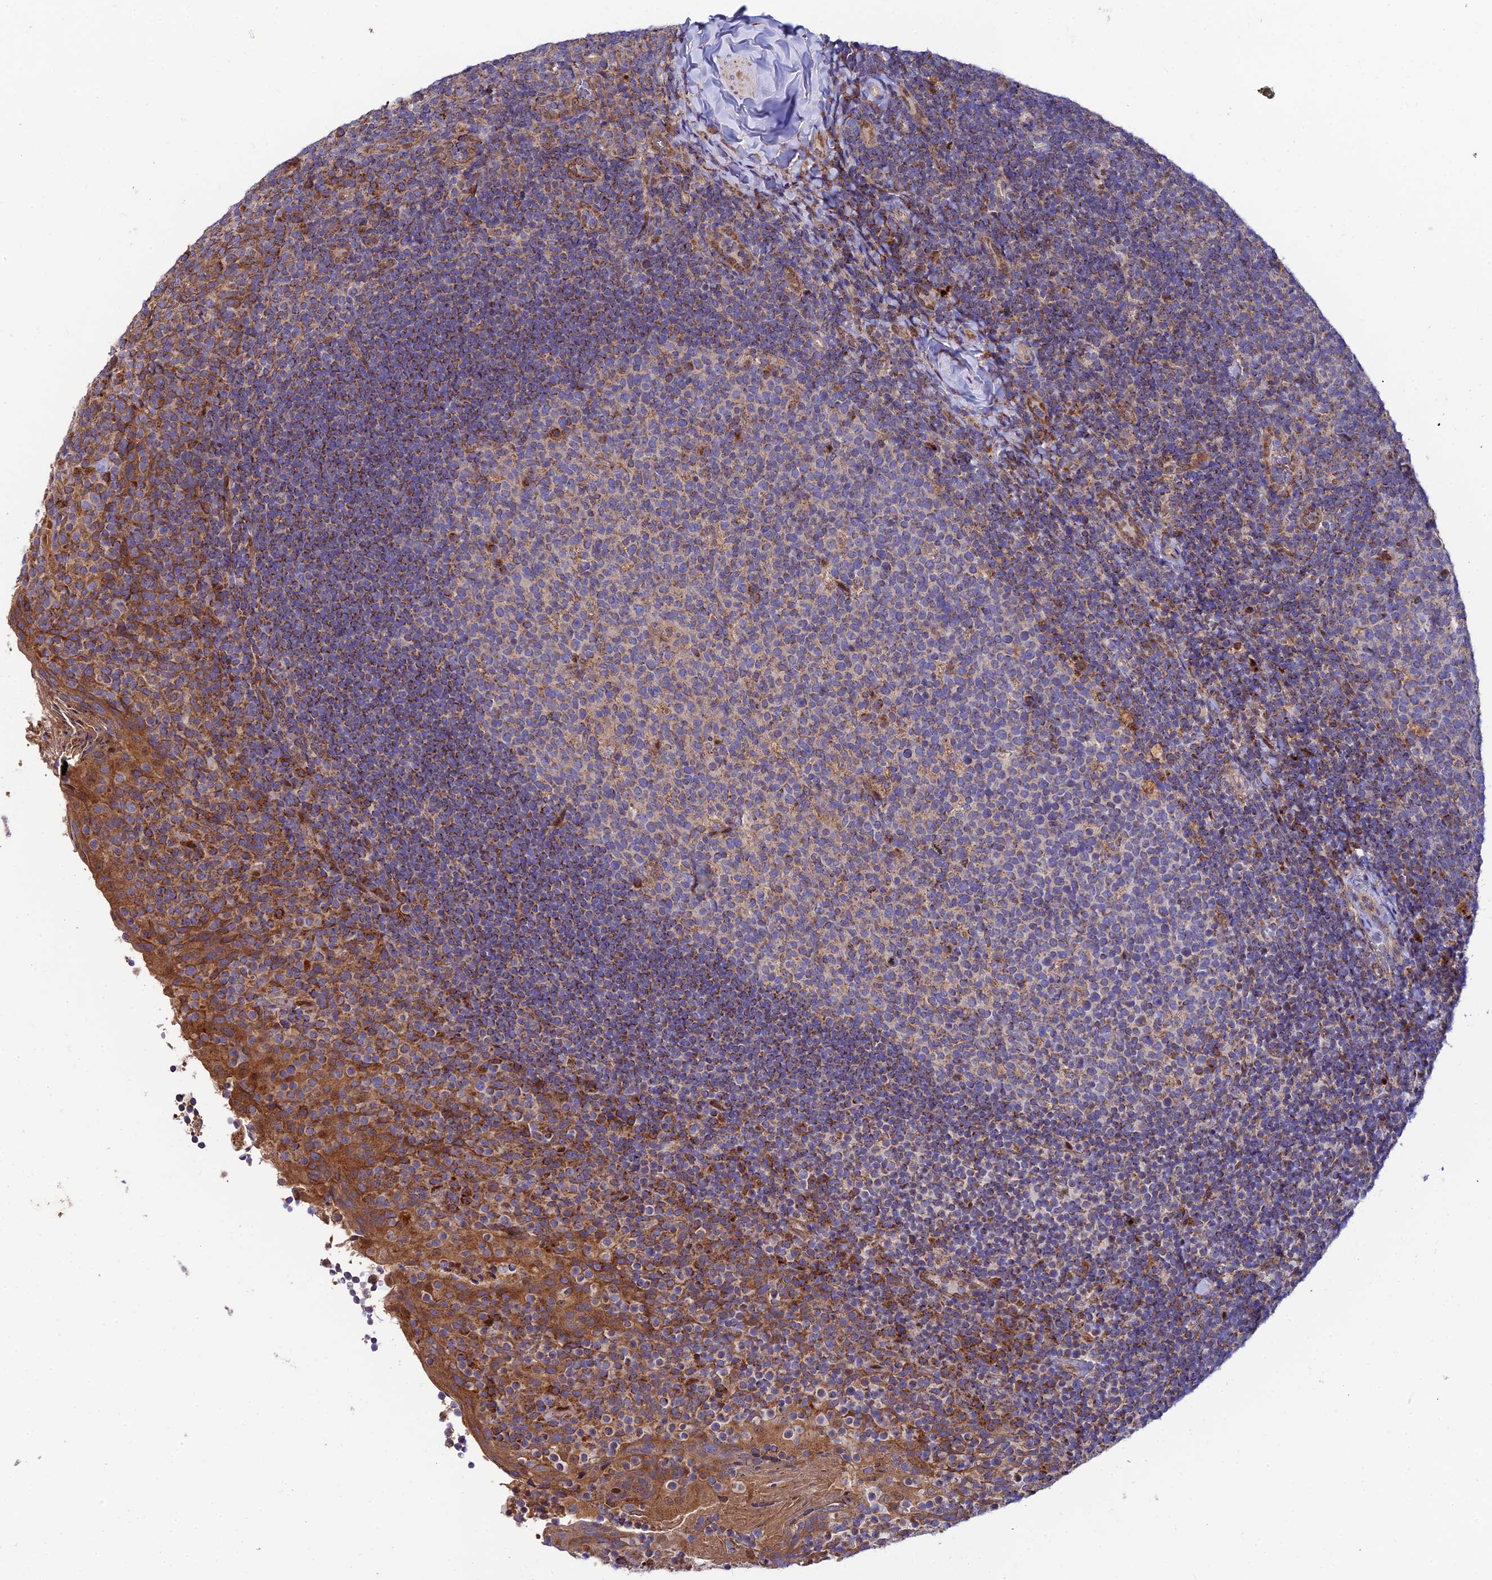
{"staining": {"intensity": "moderate", "quantity": "<25%", "location": "cytoplasmic/membranous"}, "tissue": "tonsil", "cell_type": "Germinal center cells", "image_type": "normal", "snomed": [{"axis": "morphology", "description": "Normal tissue, NOS"}, {"axis": "topography", "description": "Tonsil"}], "caption": "Unremarkable tonsil was stained to show a protein in brown. There is low levels of moderate cytoplasmic/membranous staining in about <25% of germinal center cells.", "gene": "PODNL1", "patient": {"sex": "female", "age": 10}}